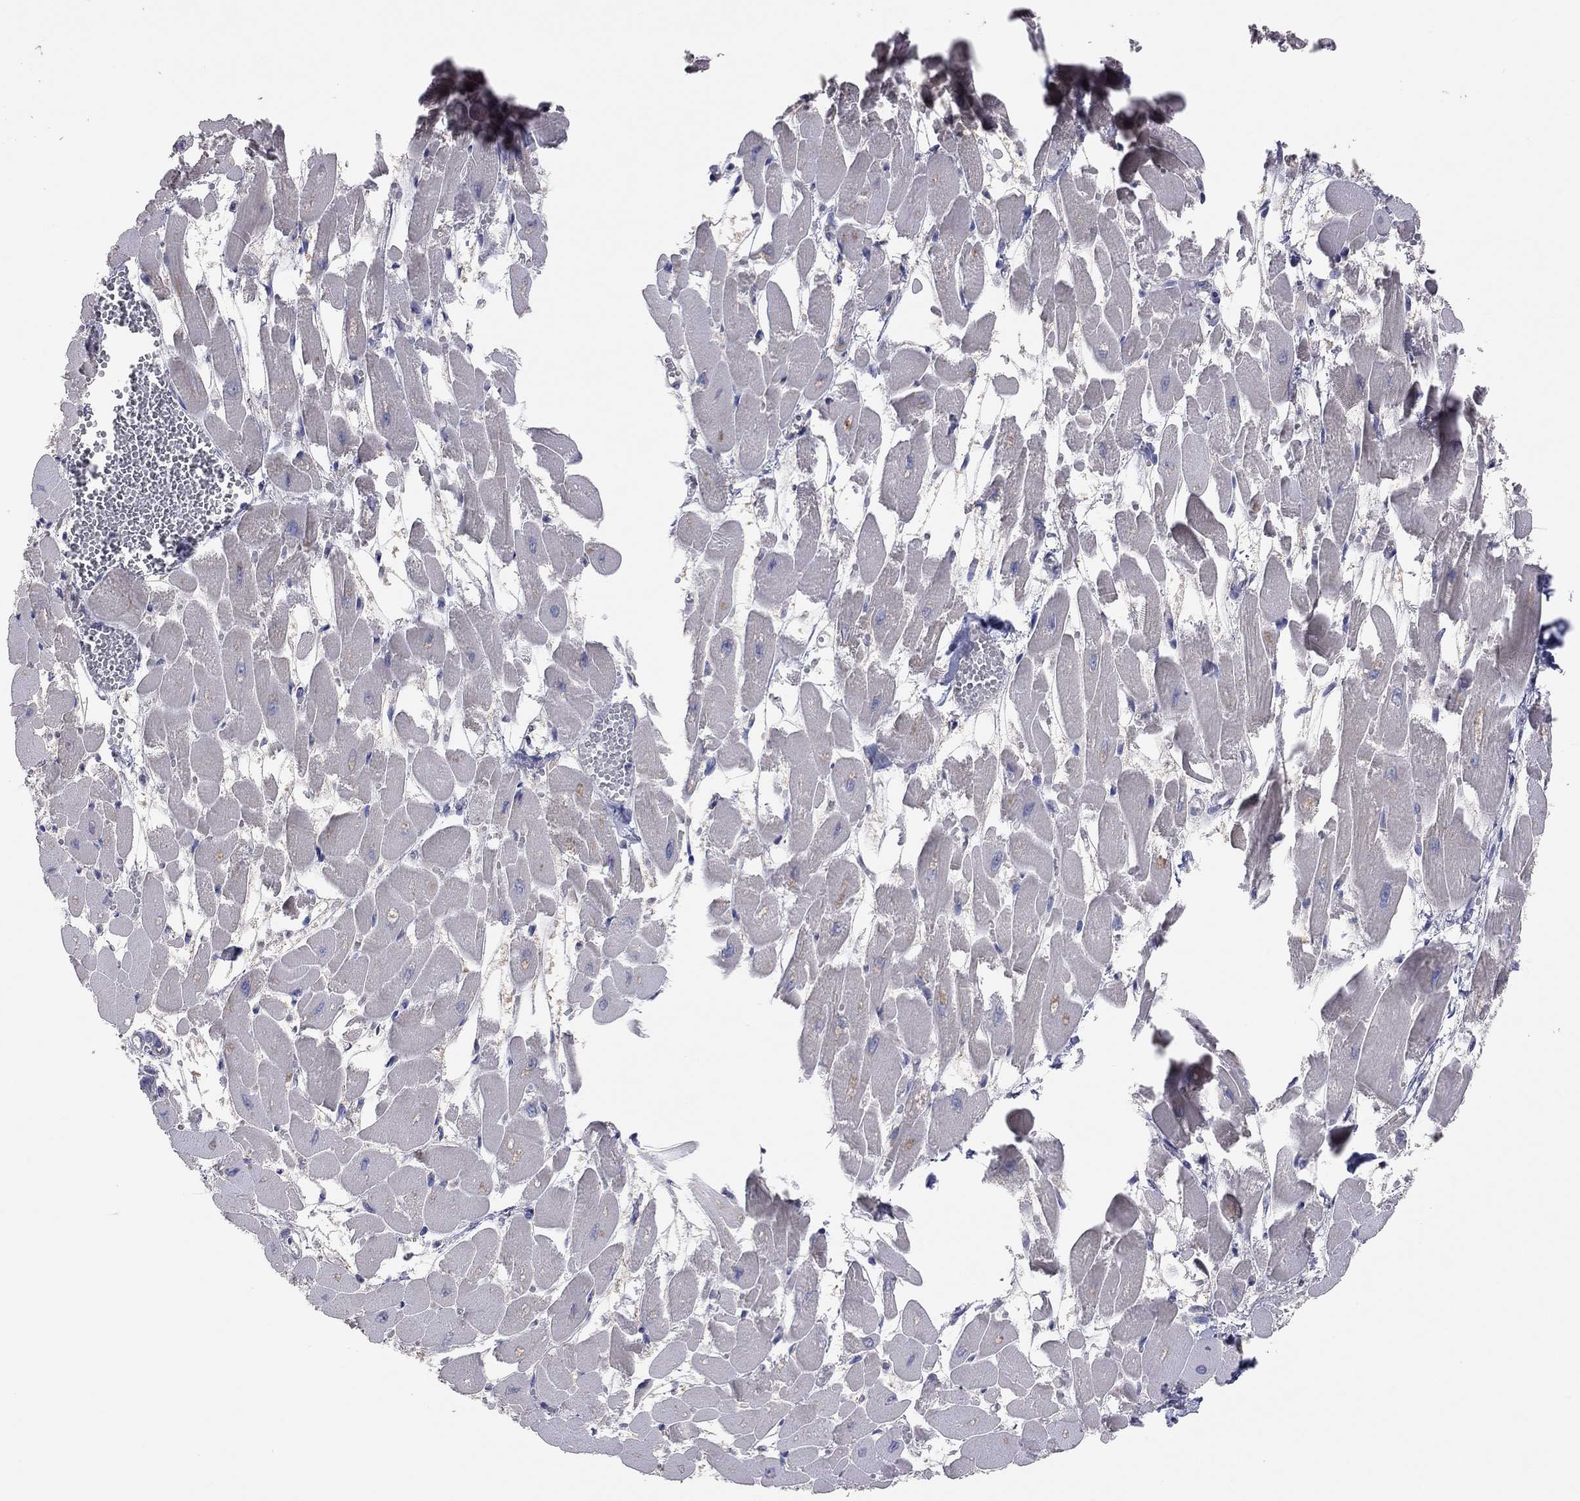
{"staining": {"intensity": "negative", "quantity": "none", "location": "none"}, "tissue": "heart muscle", "cell_type": "Cardiomyocytes", "image_type": "normal", "snomed": [{"axis": "morphology", "description": "Normal tissue, NOS"}, {"axis": "topography", "description": "Heart"}], "caption": "Human heart muscle stained for a protein using immunohistochemistry (IHC) exhibits no expression in cardiomyocytes.", "gene": "KCNB1", "patient": {"sex": "female", "age": 52}}